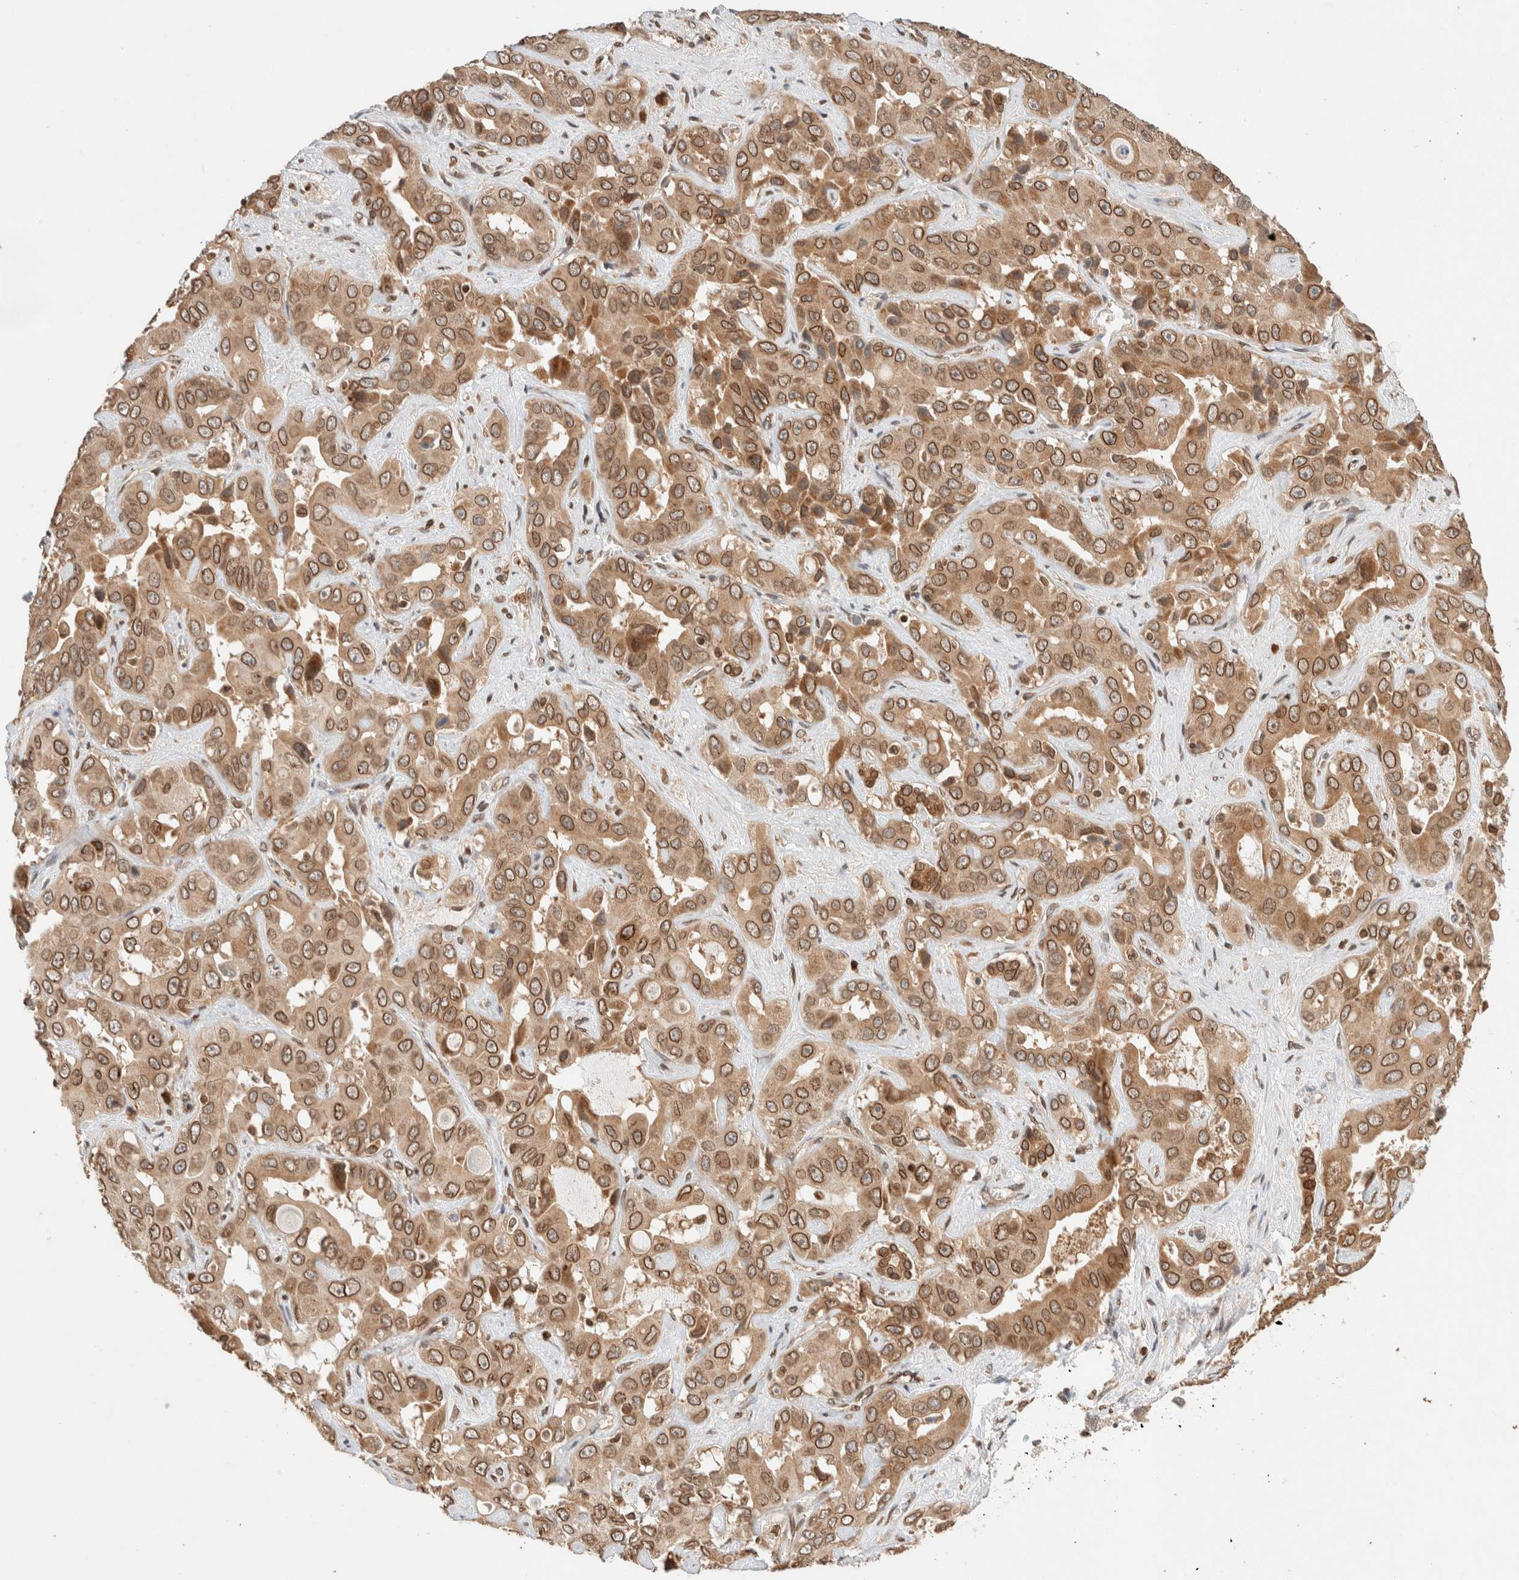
{"staining": {"intensity": "strong", "quantity": ">75%", "location": "cytoplasmic/membranous,nuclear"}, "tissue": "liver cancer", "cell_type": "Tumor cells", "image_type": "cancer", "snomed": [{"axis": "morphology", "description": "Cholangiocarcinoma"}, {"axis": "topography", "description": "Liver"}], "caption": "Liver cancer tissue demonstrates strong cytoplasmic/membranous and nuclear expression in approximately >75% of tumor cells", "gene": "TPR", "patient": {"sex": "female", "age": 52}}